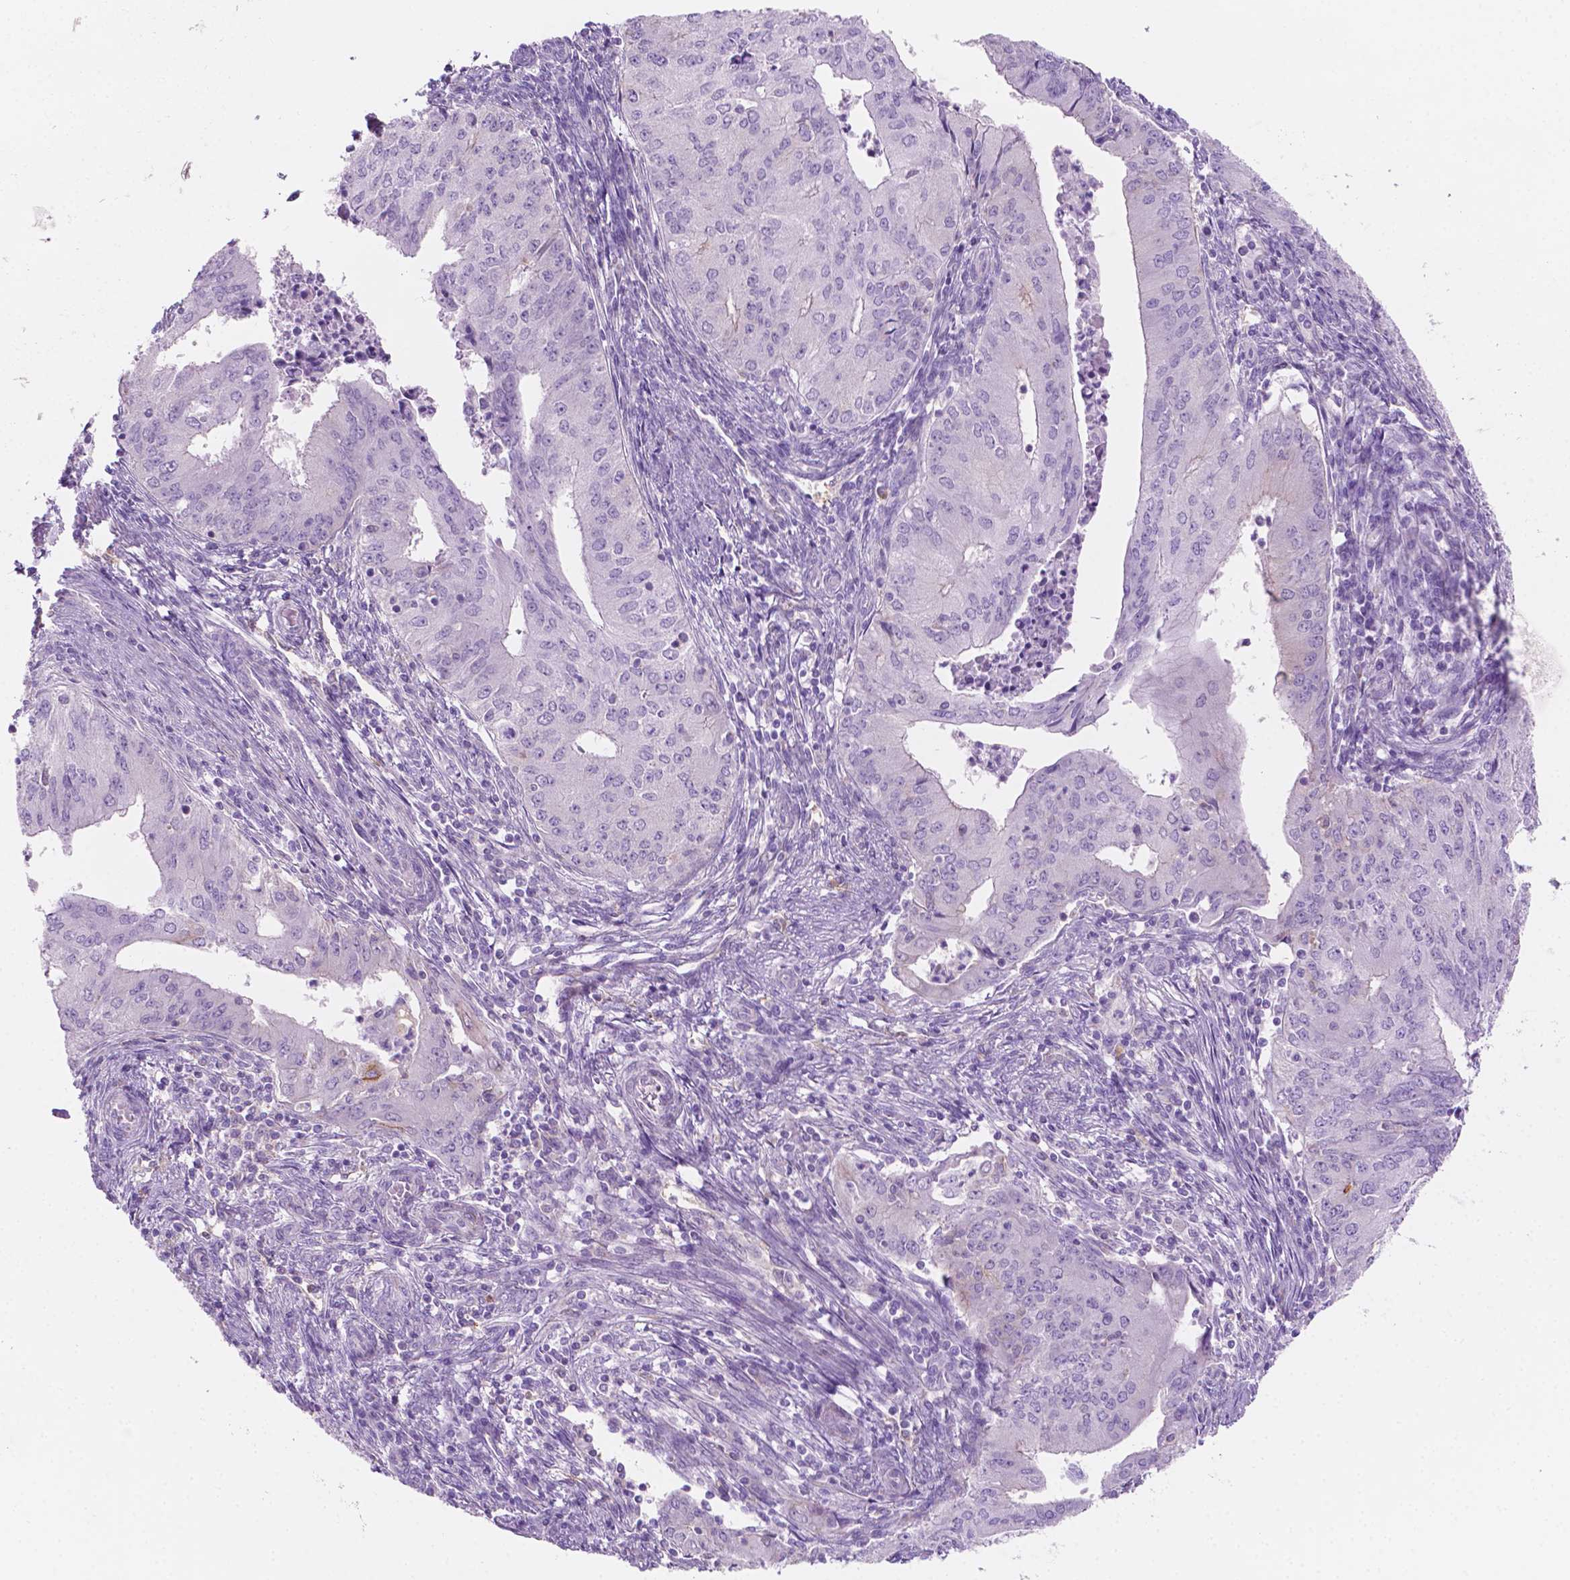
{"staining": {"intensity": "negative", "quantity": "none", "location": "none"}, "tissue": "endometrial cancer", "cell_type": "Tumor cells", "image_type": "cancer", "snomed": [{"axis": "morphology", "description": "Adenocarcinoma, NOS"}, {"axis": "topography", "description": "Endometrium"}], "caption": "The histopathology image demonstrates no significant positivity in tumor cells of endometrial cancer (adenocarcinoma).", "gene": "EPPK1", "patient": {"sex": "female", "age": 50}}